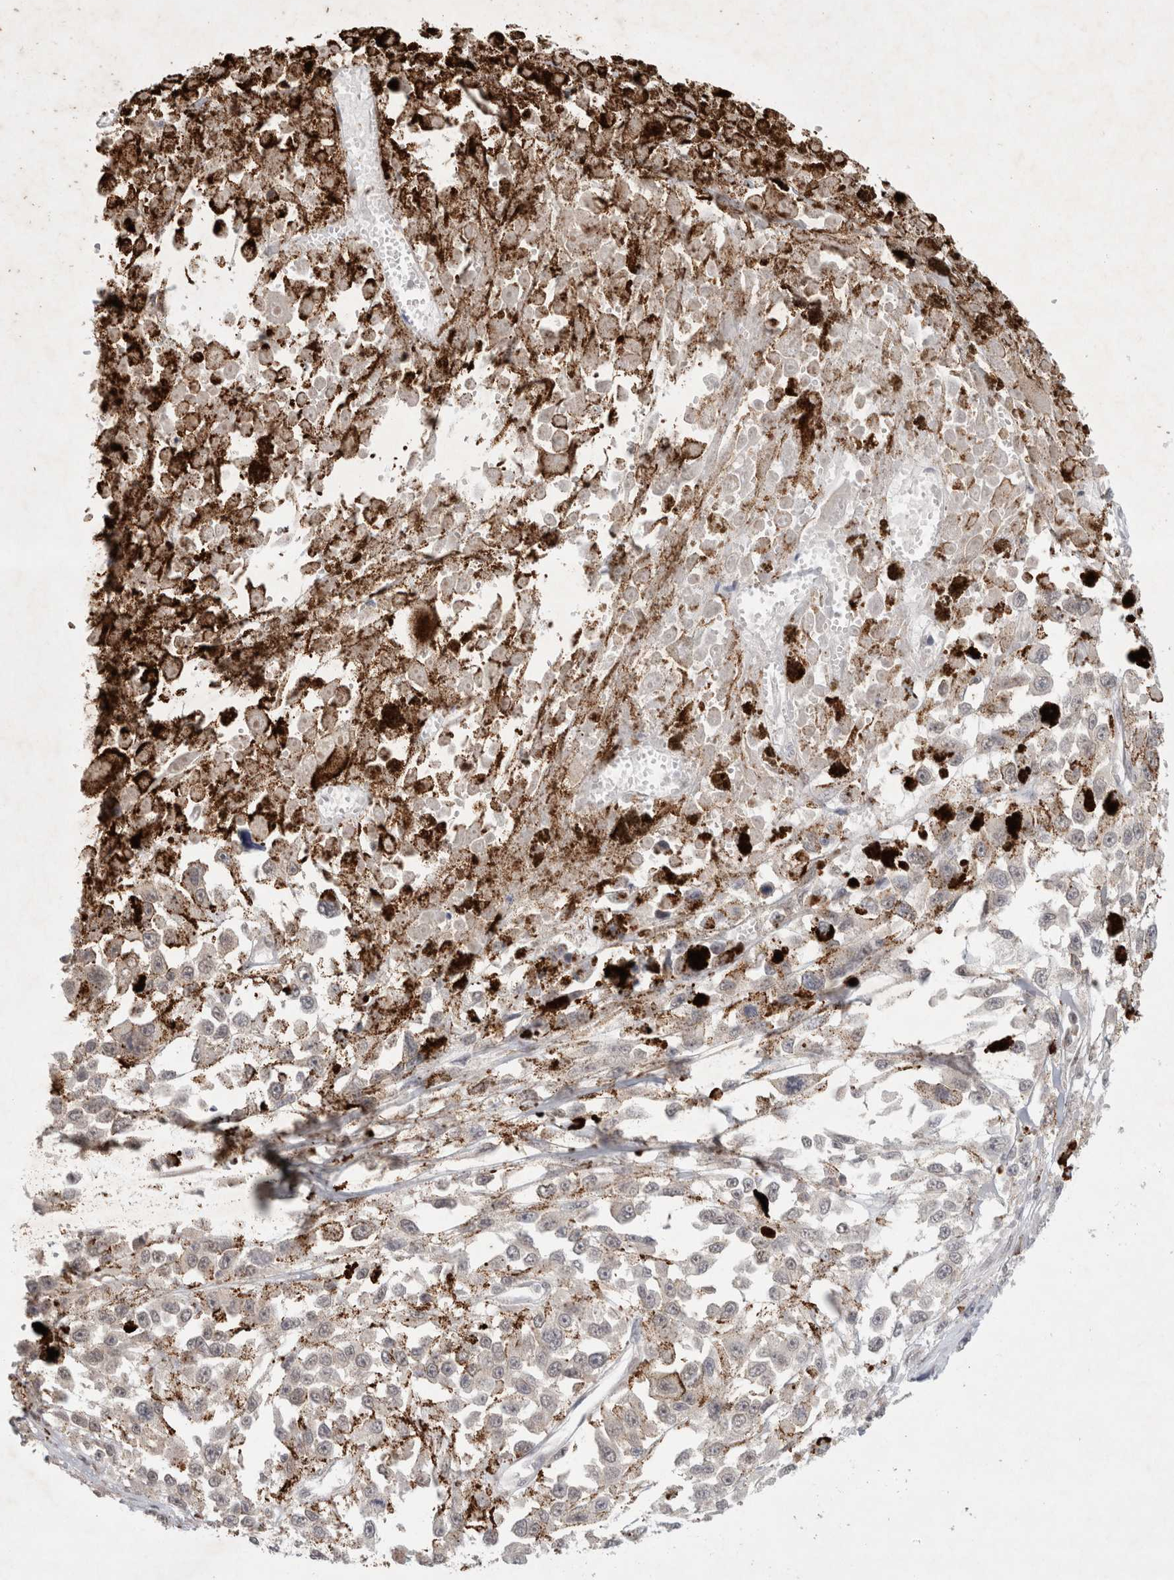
{"staining": {"intensity": "negative", "quantity": "none", "location": "none"}, "tissue": "melanoma", "cell_type": "Tumor cells", "image_type": "cancer", "snomed": [{"axis": "morphology", "description": "Malignant melanoma, Metastatic site"}, {"axis": "topography", "description": "Lymph node"}], "caption": "The immunohistochemistry histopathology image has no significant positivity in tumor cells of melanoma tissue.", "gene": "FBXO42", "patient": {"sex": "male", "age": 59}}